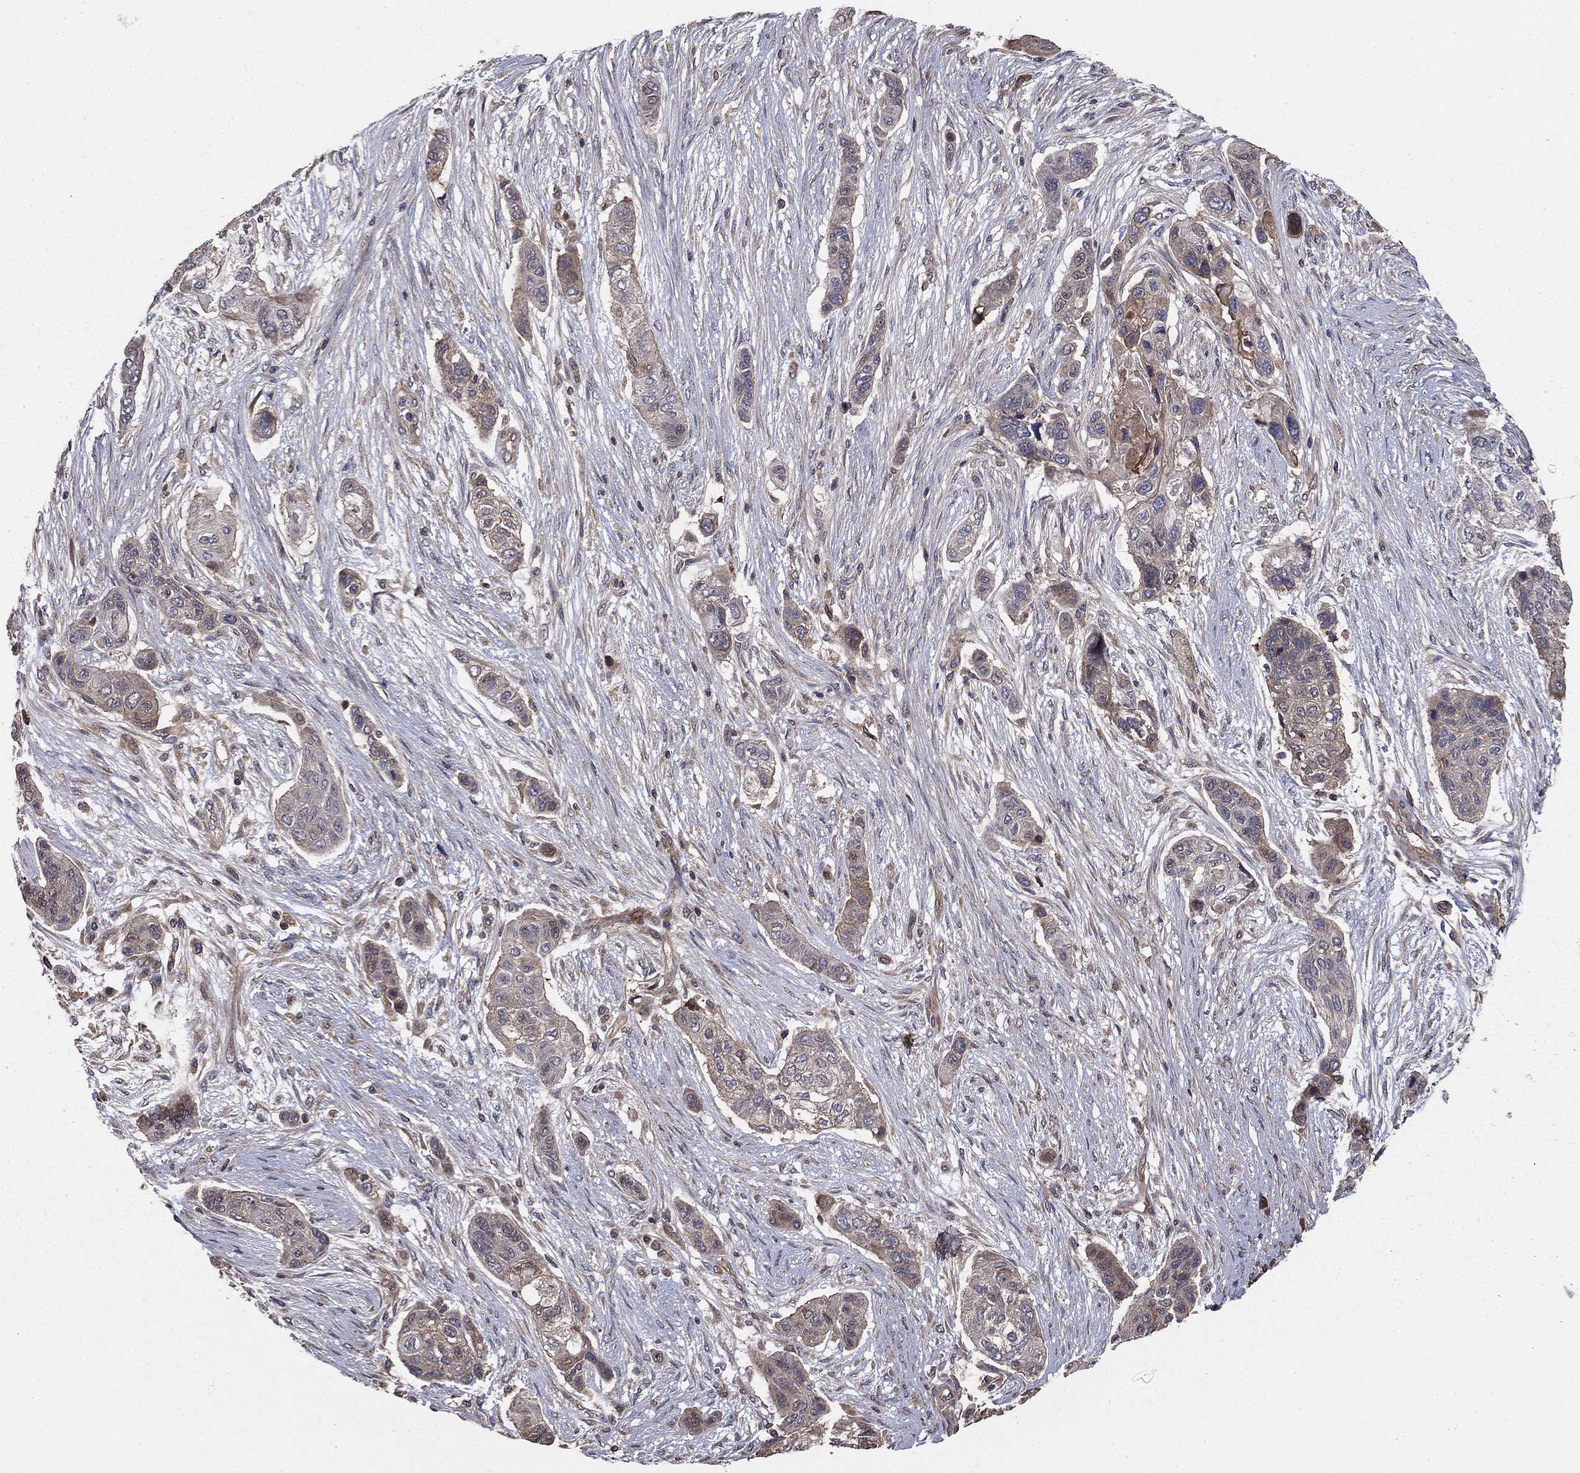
{"staining": {"intensity": "weak", "quantity": "<25%", "location": "cytoplasmic/membranous"}, "tissue": "lung cancer", "cell_type": "Tumor cells", "image_type": "cancer", "snomed": [{"axis": "morphology", "description": "Squamous cell carcinoma, NOS"}, {"axis": "topography", "description": "Lung"}], "caption": "A micrograph of lung cancer stained for a protein shows no brown staining in tumor cells.", "gene": "BABAM2", "patient": {"sex": "male", "age": 69}}